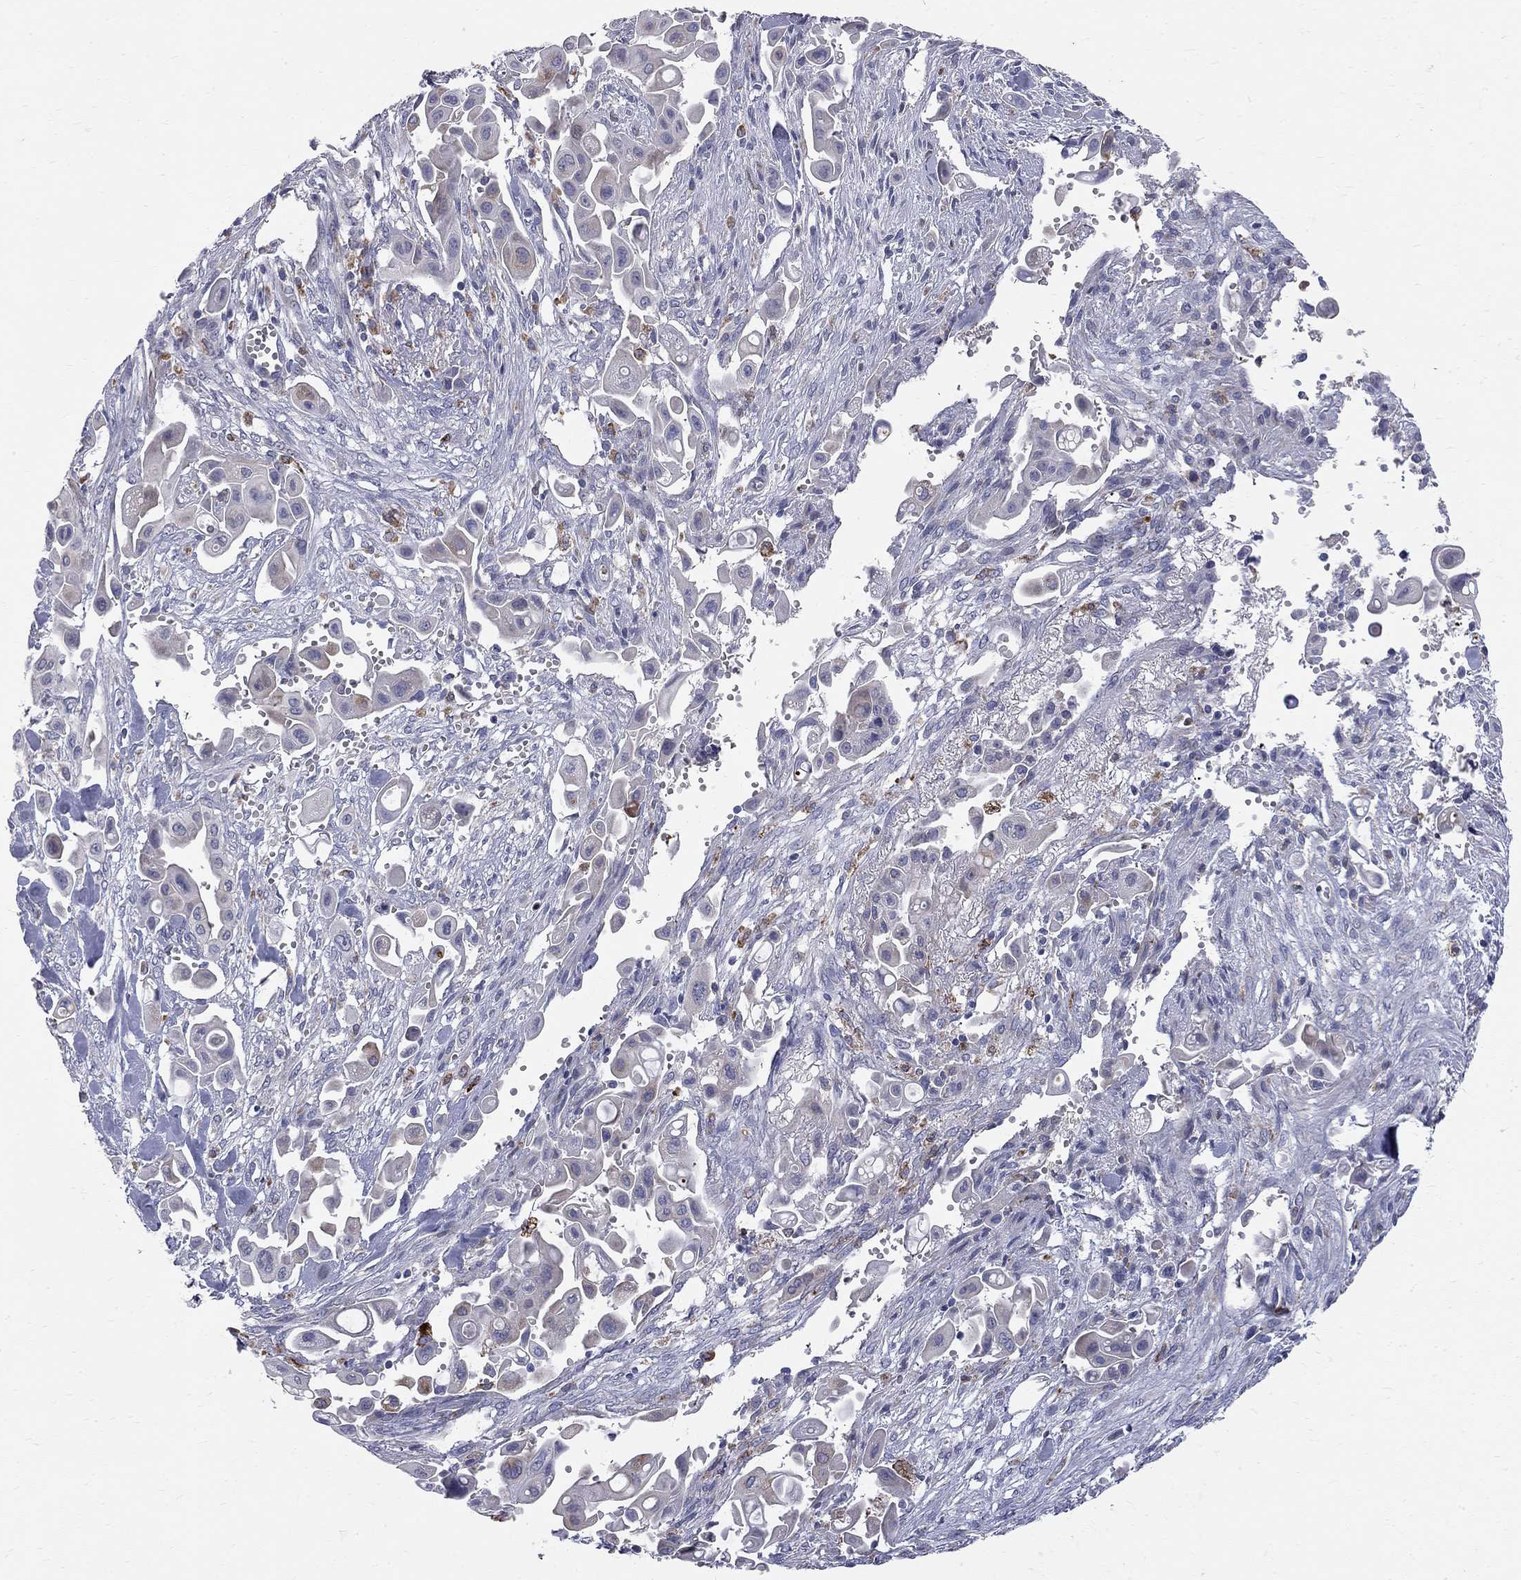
{"staining": {"intensity": "negative", "quantity": "none", "location": "none"}, "tissue": "pancreatic cancer", "cell_type": "Tumor cells", "image_type": "cancer", "snomed": [{"axis": "morphology", "description": "Adenocarcinoma, NOS"}, {"axis": "topography", "description": "Pancreas"}], "caption": "Photomicrograph shows no protein expression in tumor cells of pancreatic cancer tissue.", "gene": "ACSL1", "patient": {"sex": "male", "age": 50}}